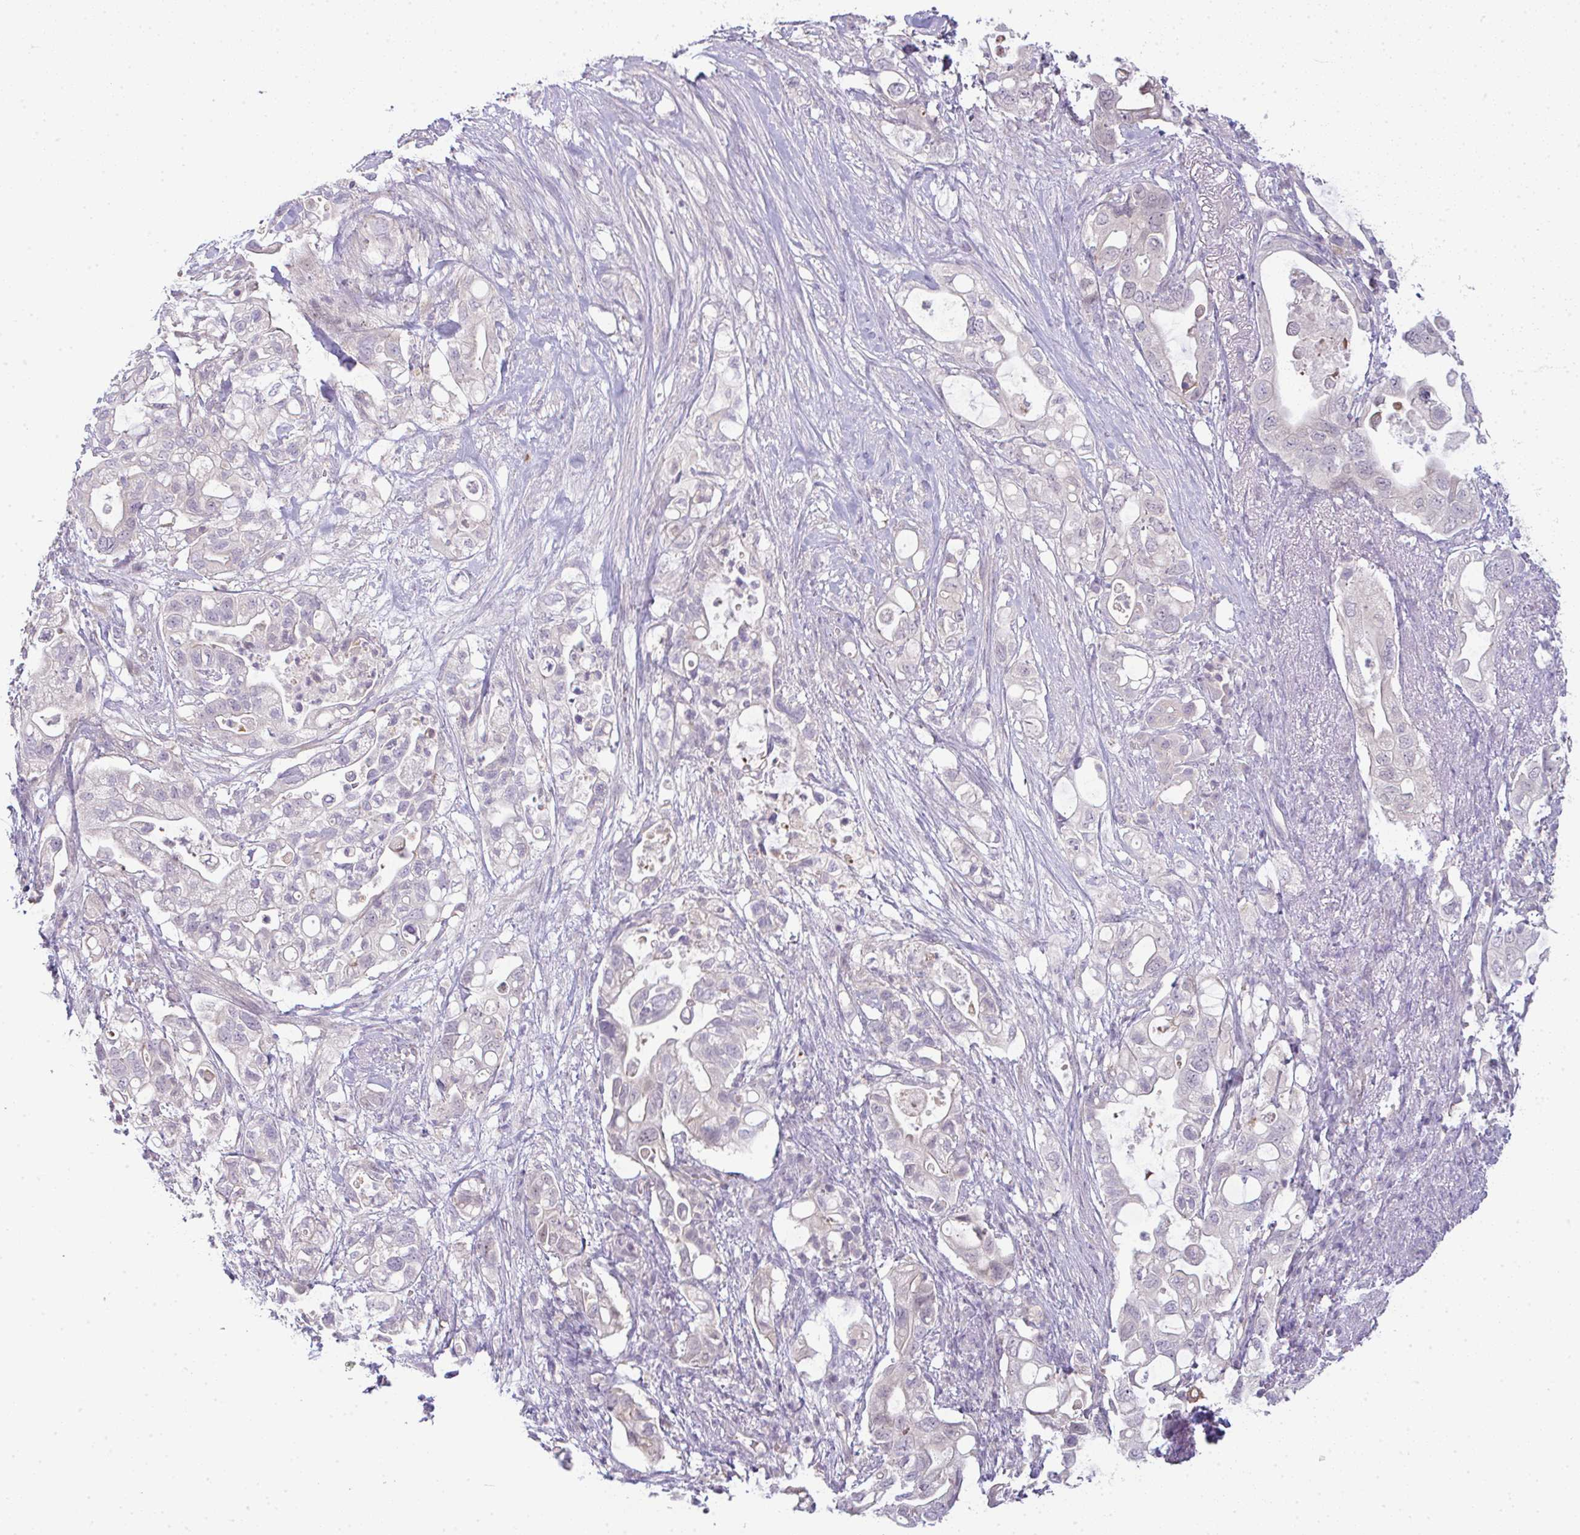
{"staining": {"intensity": "negative", "quantity": "none", "location": "none"}, "tissue": "pancreatic cancer", "cell_type": "Tumor cells", "image_type": "cancer", "snomed": [{"axis": "morphology", "description": "Adenocarcinoma, NOS"}, {"axis": "topography", "description": "Pancreas"}], "caption": "Pancreatic cancer (adenocarcinoma) was stained to show a protein in brown. There is no significant staining in tumor cells.", "gene": "CSE1L", "patient": {"sex": "female", "age": 72}}